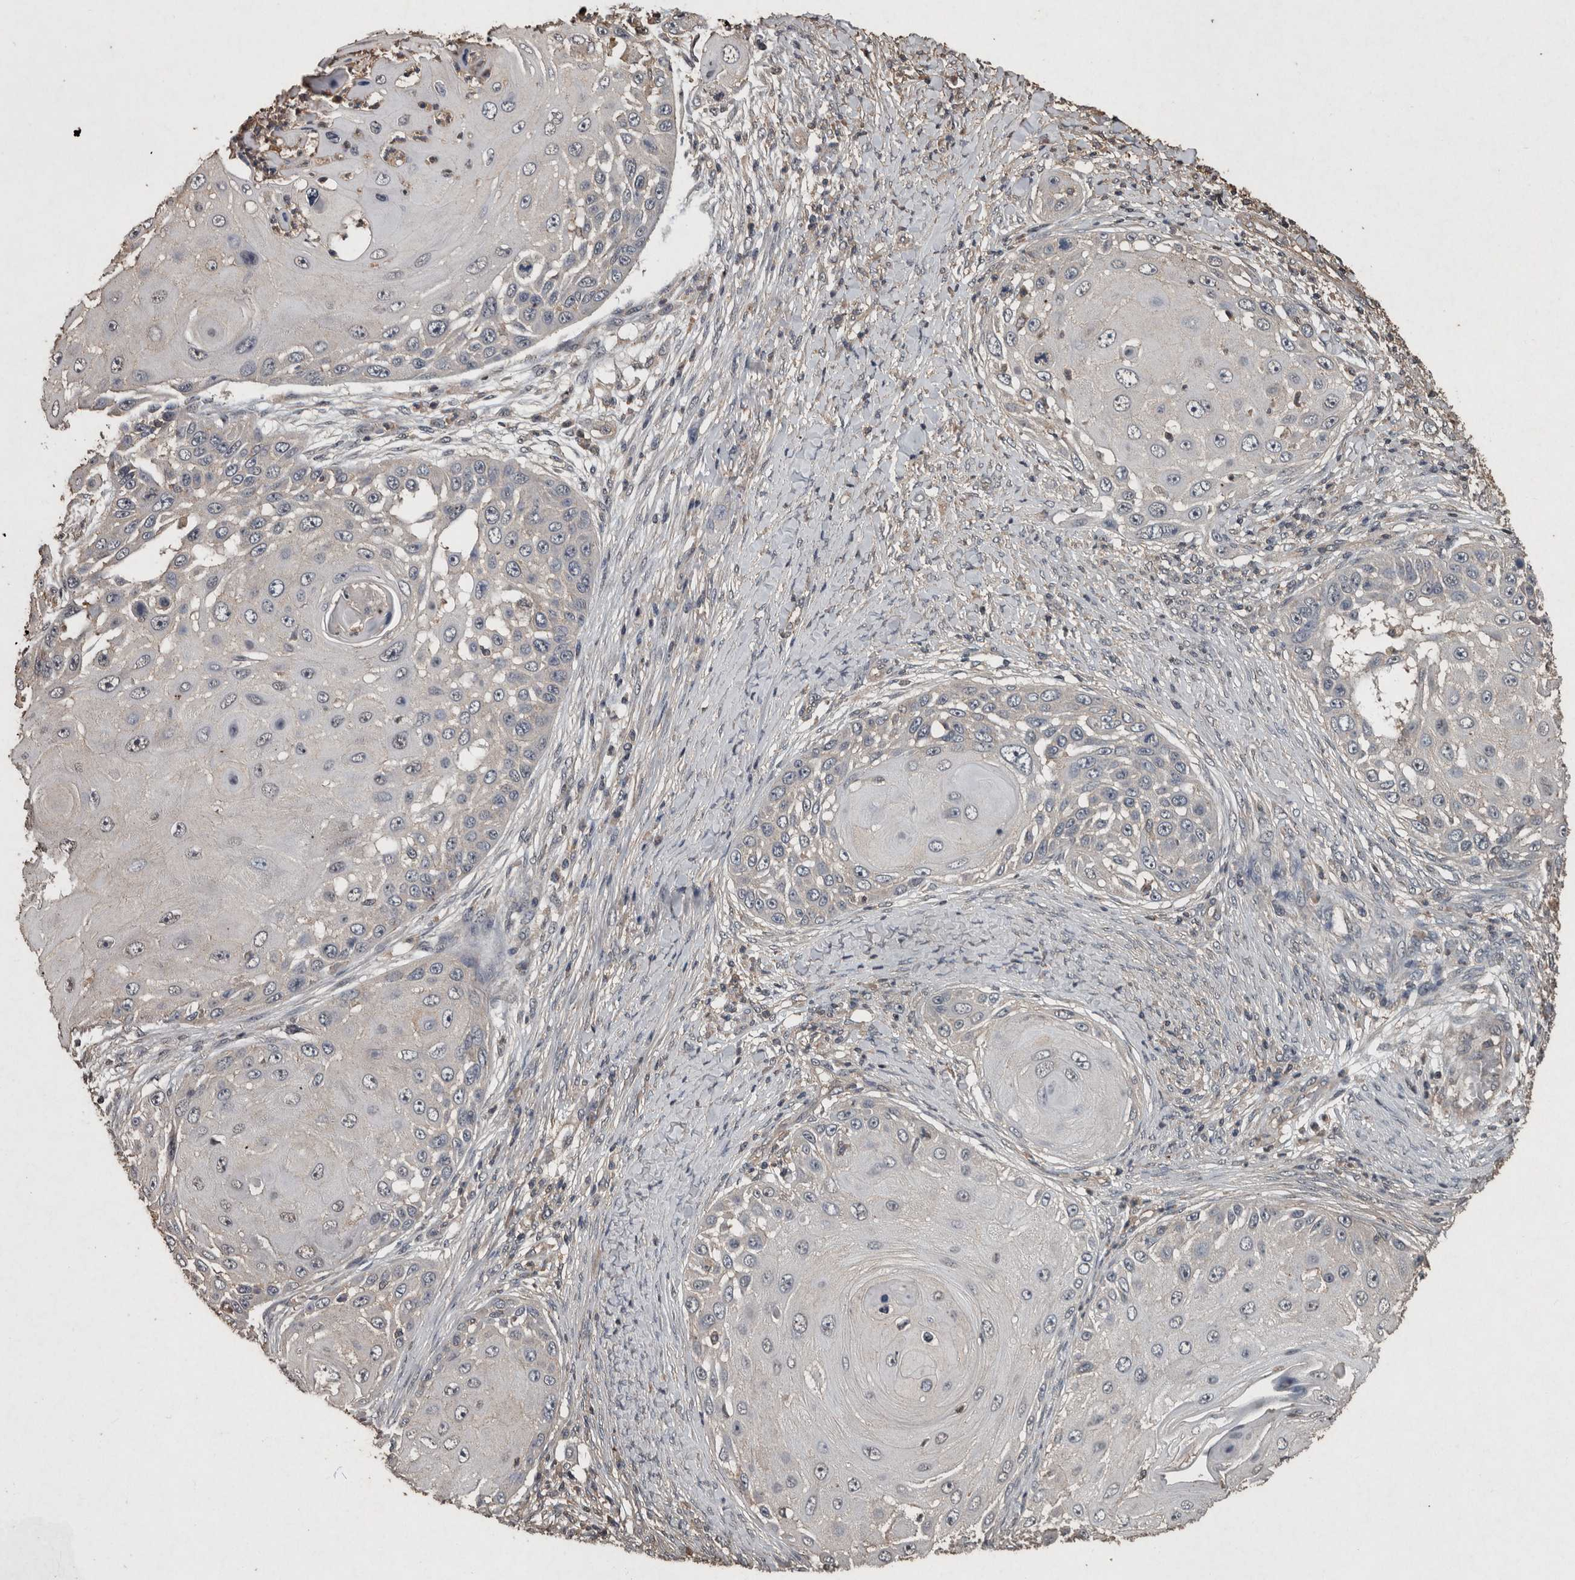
{"staining": {"intensity": "negative", "quantity": "none", "location": "none"}, "tissue": "skin cancer", "cell_type": "Tumor cells", "image_type": "cancer", "snomed": [{"axis": "morphology", "description": "Squamous cell carcinoma, NOS"}, {"axis": "topography", "description": "Skin"}], "caption": "IHC micrograph of neoplastic tissue: skin squamous cell carcinoma stained with DAB demonstrates no significant protein positivity in tumor cells.", "gene": "FGFRL1", "patient": {"sex": "female", "age": 44}}